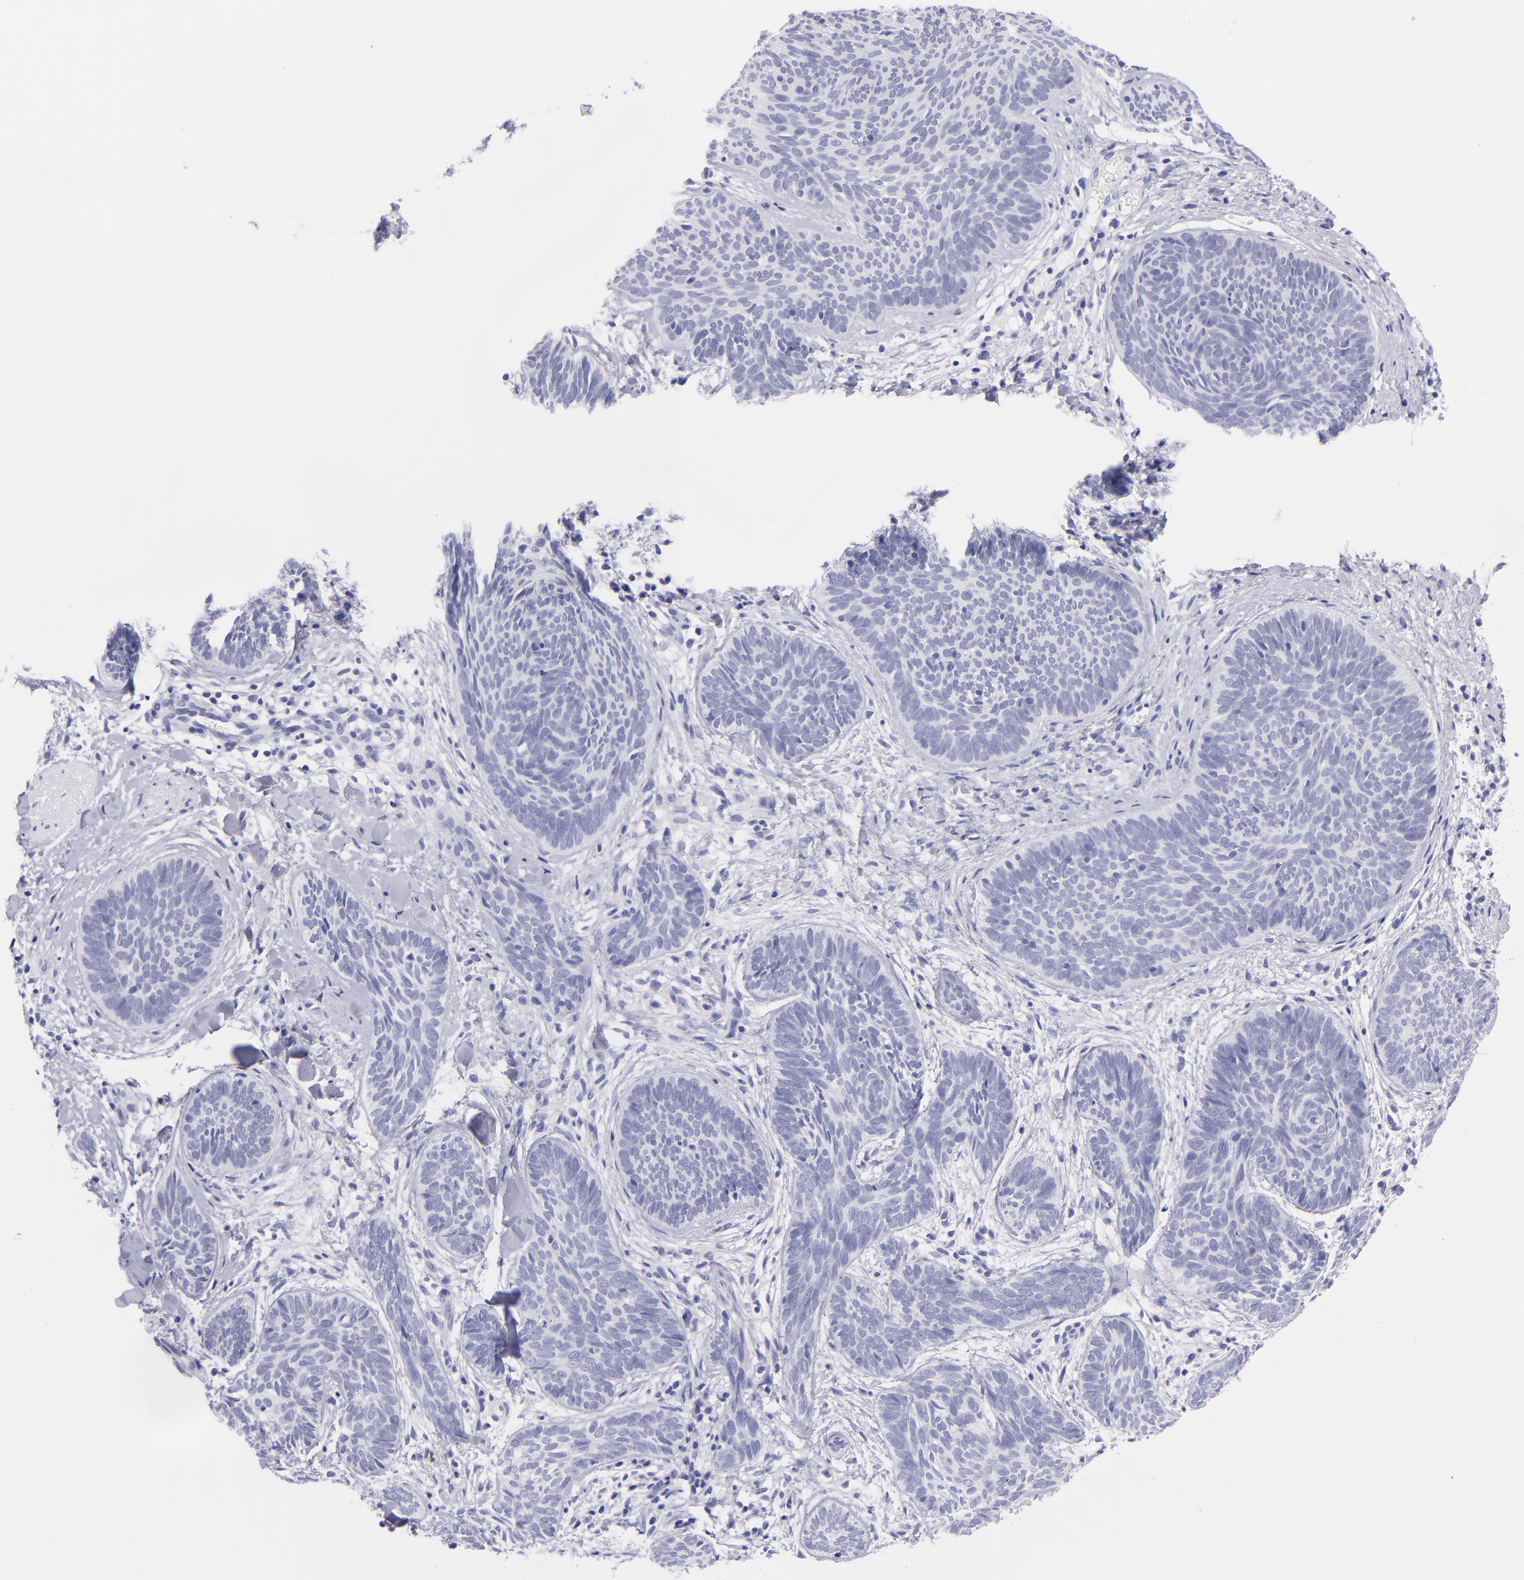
{"staining": {"intensity": "negative", "quantity": "none", "location": "none"}, "tissue": "skin cancer", "cell_type": "Tumor cells", "image_type": "cancer", "snomed": [{"axis": "morphology", "description": "Basal cell carcinoma"}, {"axis": "topography", "description": "Skin"}], "caption": "IHC photomicrograph of neoplastic tissue: skin cancer (basal cell carcinoma) stained with DAB (3,3'-diaminobenzidine) shows no significant protein staining in tumor cells.", "gene": "CNP", "patient": {"sex": "female", "age": 81}}